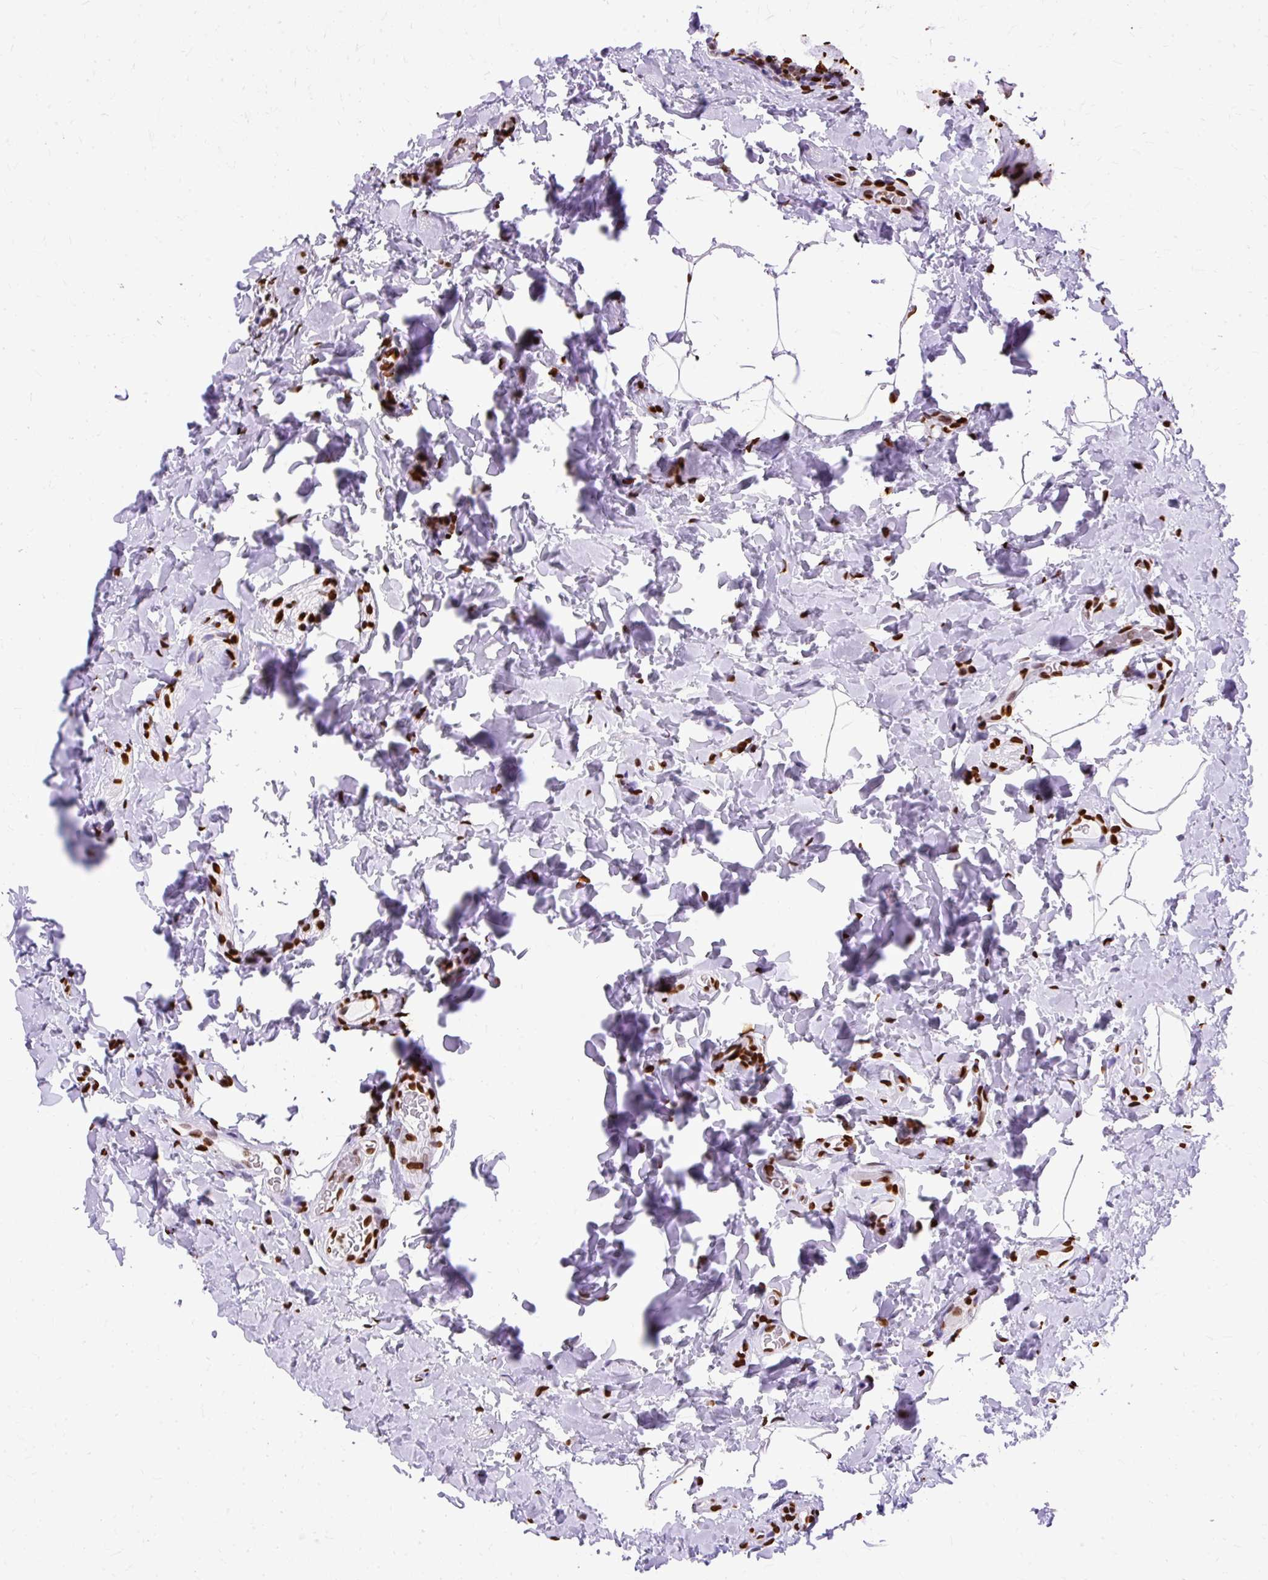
{"staining": {"intensity": "strong", "quantity": ">75%", "location": "nuclear"}, "tissue": "colon", "cell_type": "Endothelial cells", "image_type": "normal", "snomed": [{"axis": "morphology", "description": "Normal tissue, NOS"}, {"axis": "topography", "description": "Colon"}], "caption": "A high-resolution photomicrograph shows immunohistochemistry staining of normal colon, which displays strong nuclear expression in approximately >75% of endothelial cells. Using DAB (3,3'-diaminobenzidine) (brown) and hematoxylin (blue) stains, captured at high magnification using brightfield microscopy.", "gene": "TMEM184C", "patient": {"sex": "male", "age": 46}}